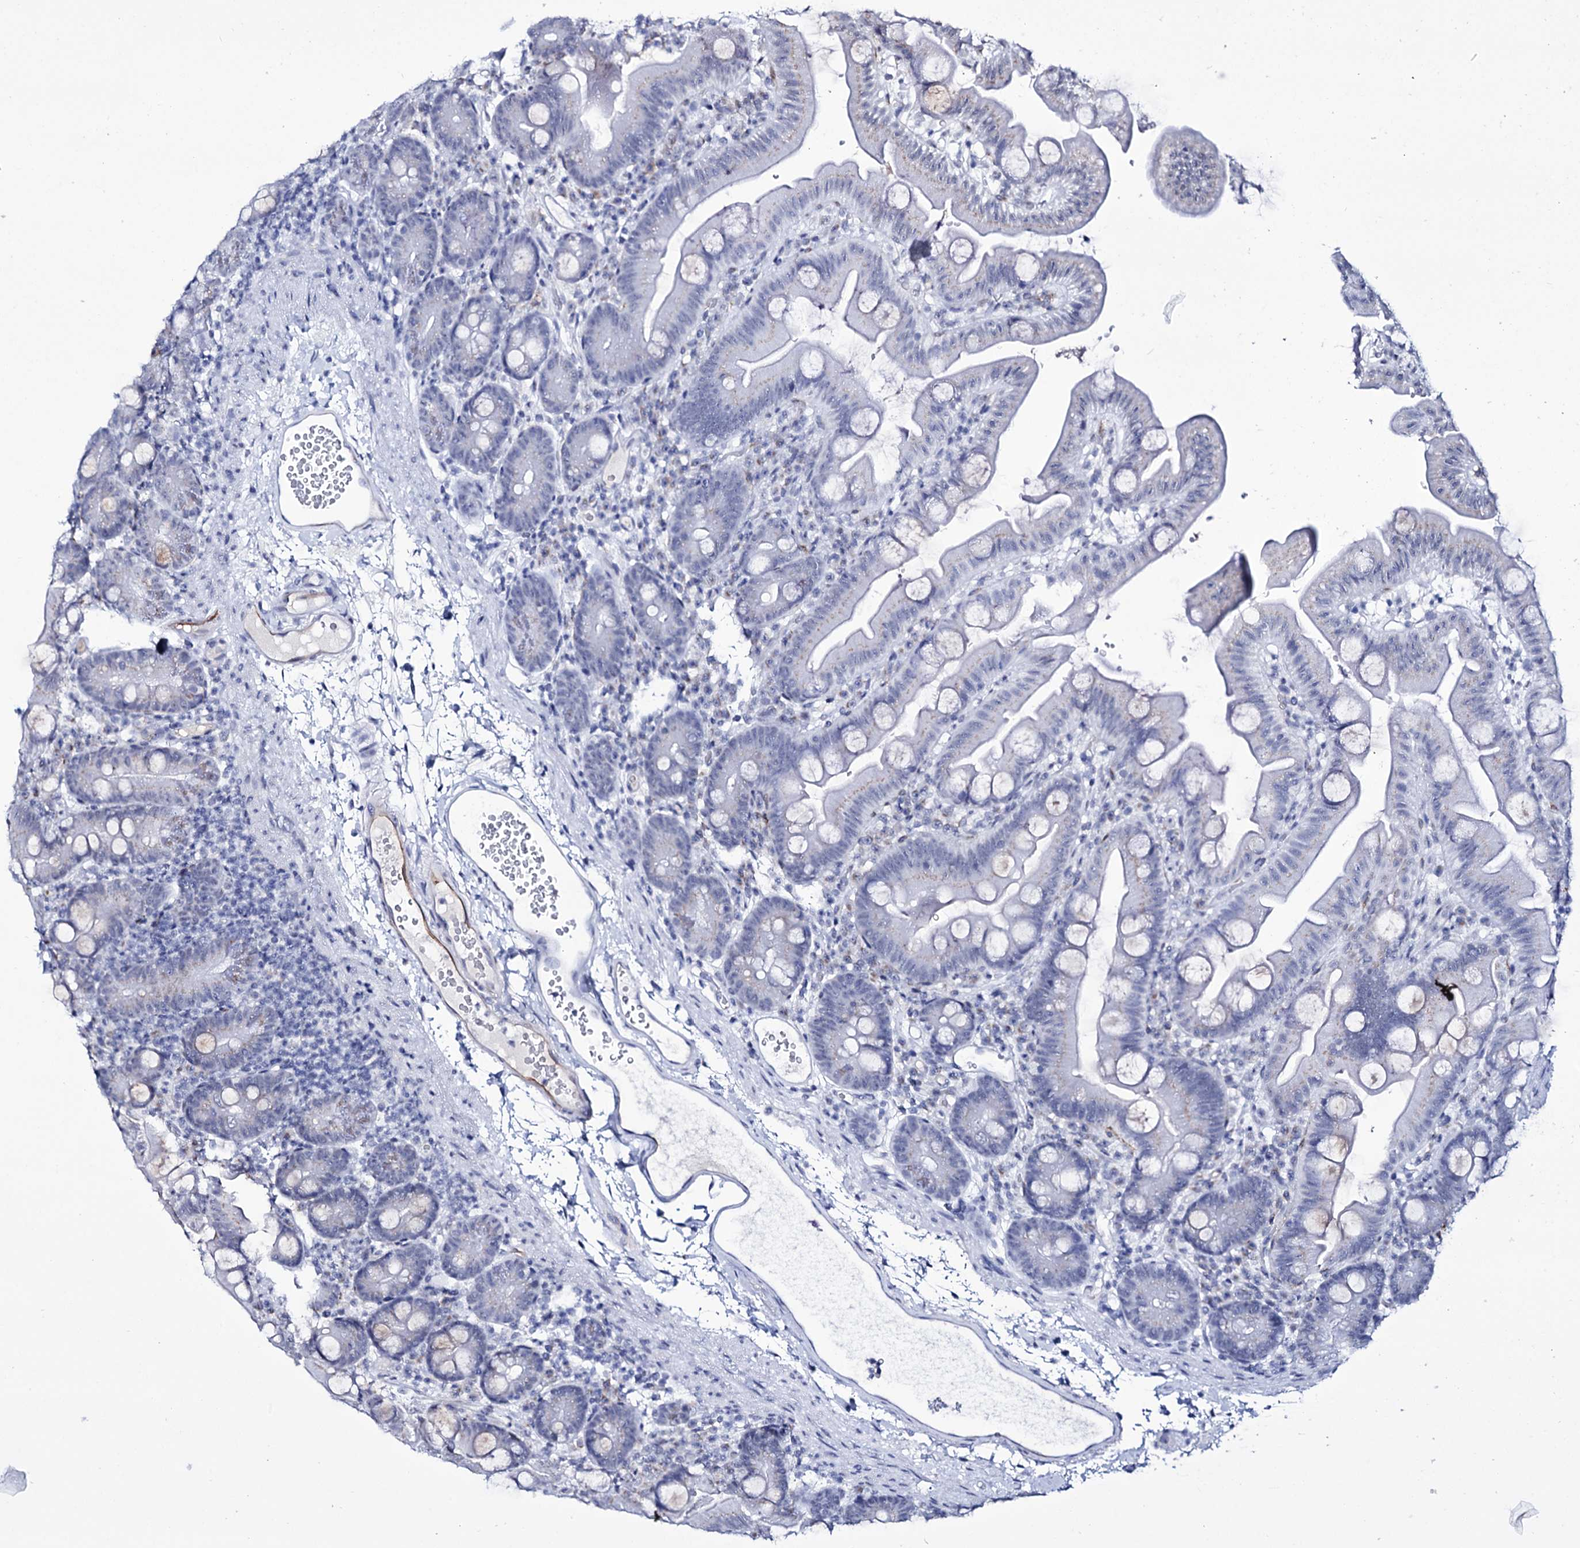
{"staining": {"intensity": "negative", "quantity": "none", "location": "none"}, "tissue": "small intestine", "cell_type": "Glandular cells", "image_type": "normal", "snomed": [{"axis": "morphology", "description": "Normal tissue, NOS"}, {"axis": "topography", "description": "Small intestine"}], "caption": "IHC histopathology image of benign small intestine: human small intestine stained with DAB demonstrates no significant protein staining in glandular cells.", "gene": "ZC3H12C", "patient": {"sex": "female", "age": 68}}